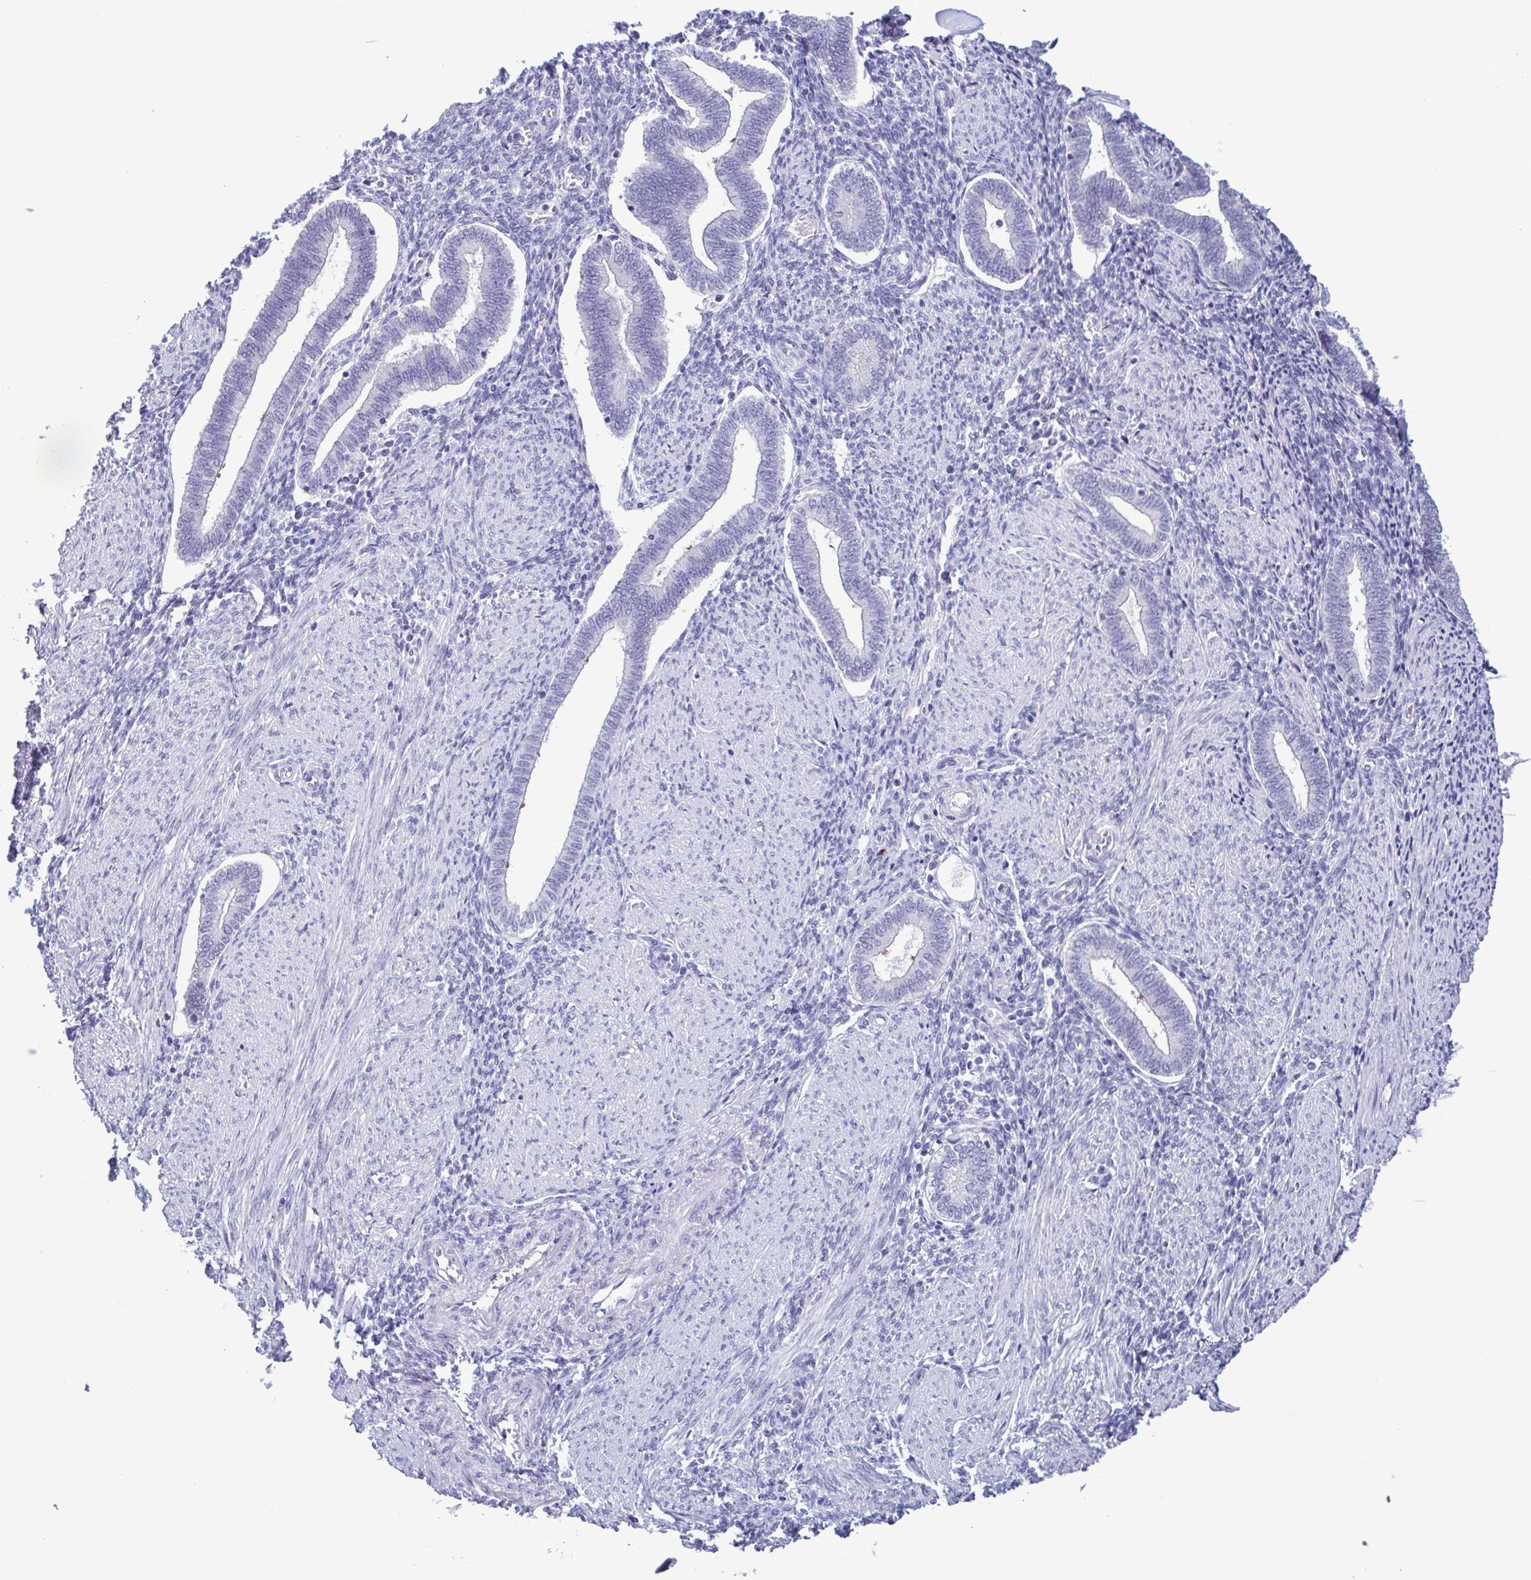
{"staining": {"intensity": "negative", "quantity": "none", "location": "none"}, "tissue": "endometrium", "cell_type": "Cells in endometrial stroma", "image_type": "normal", "snomed": [{"axis": "morphology", "description": "Normal tissue, NOS"}, {"axis": "topography", "description": "Endometrium"}], "caption": "Unremarkable endometrium was stained to show a protein in brown. There is no significant staining in cells in endometrial stroma. (DAB immunohistochemistry visualized using brightfield microscopy, high magnification).", "gene": "INAFM1", "patient": {"sex": "female", "age": 42}}